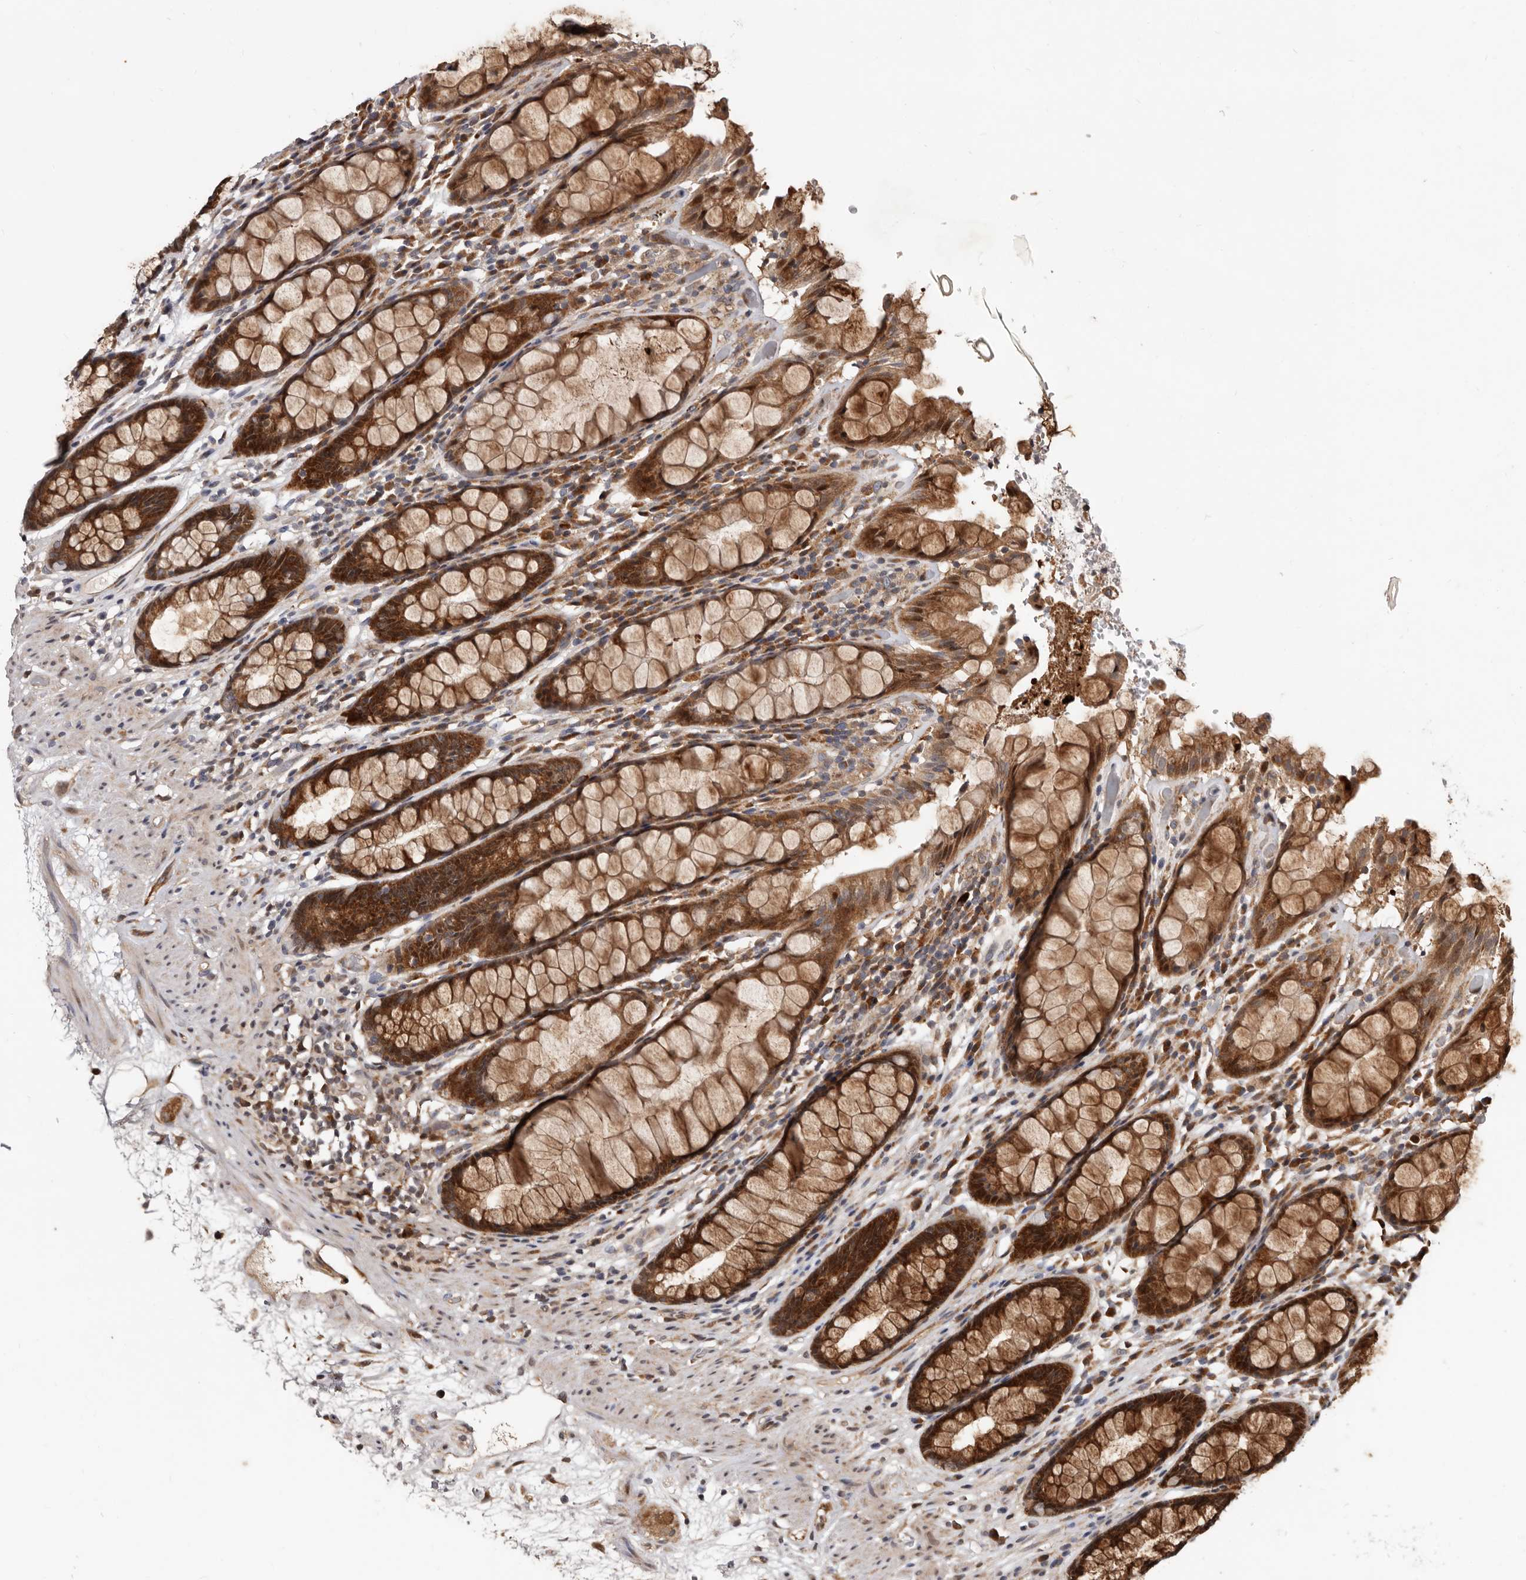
{"staining": {"intensity": "strong", "quantity": ">75%", "location": "cytoplasmic/membranous"}, "tissue": "rectum", "cell_type": "Glandular cells", "image_type": "normal", "snomed": [{"axis": "morphology", "description": "Normal tissue, NOS"}, {"axis": "topography", "description": "Rectum"}], "caption": "Immunohistochemical staining of benign human rectum displays strong cytoplasmic/membranous protein positivity in approximately >75% of glandular cells. Immunohistochemistry stains the protein of interest in brown and the nuclei are stained blue.", "gene": "WEE2", "patient": {"sex": "male", "age": 64}}